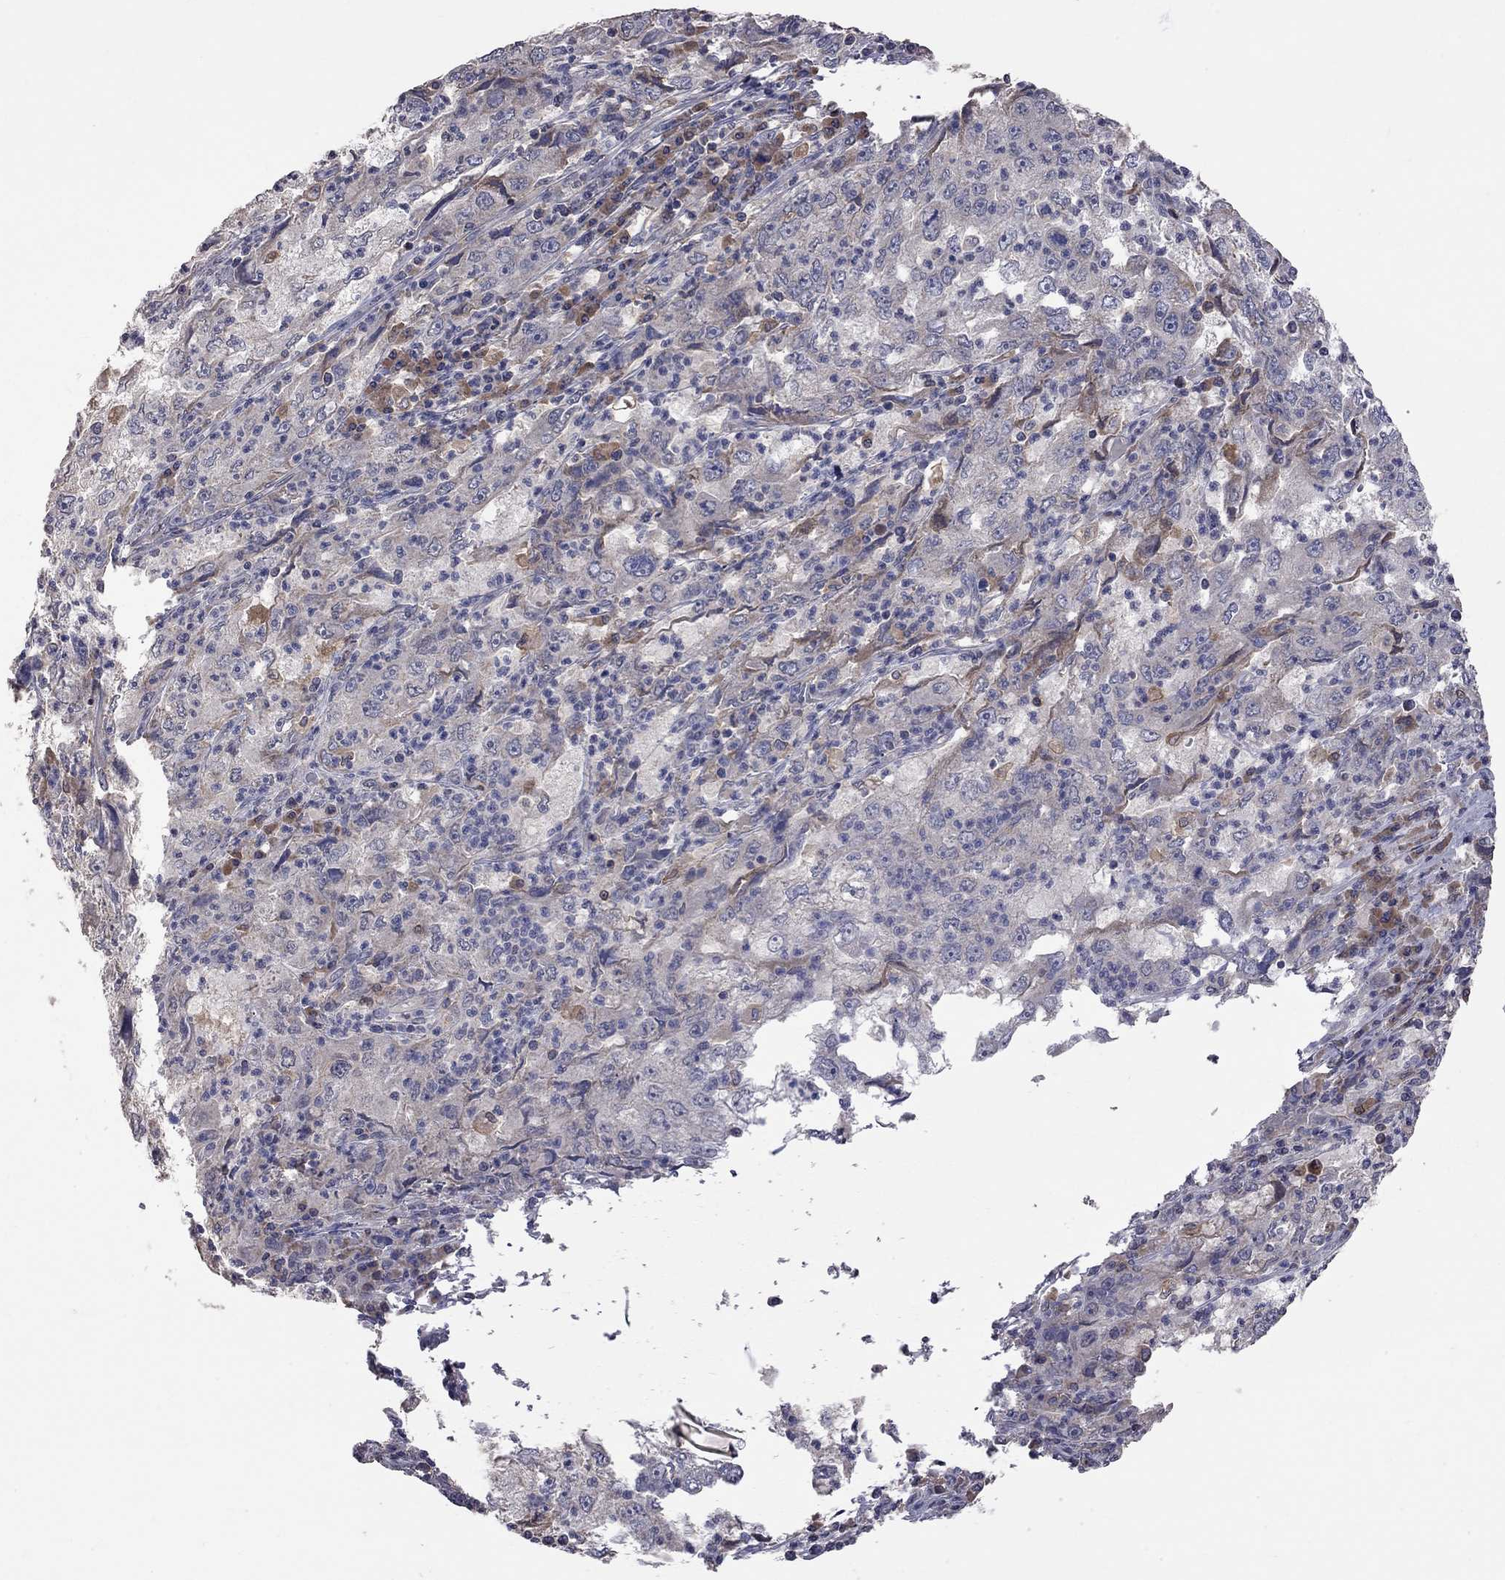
{"staining": {"intensity": "negative", "quantity": "none", "location": "none"}, "tissue": "cervical cancer", "cell_type": "Tumor cells", "image_type": "cancer", "snomed": [{"axis": "morphology", "description": "Squamous cell carcinoma, NOS"}, {"axis": "topography", "description": "Cervix"}], "caption": "Protein analysis of cervical squamous cell carcinoma shows no significant positivity in tumor cells. (DAB (3,3'-diaminobenzidine) immunohistochemistry (IHC), high magnification).", "gene": "HTR6", "patient": {"sex": "female", "age": 36}}